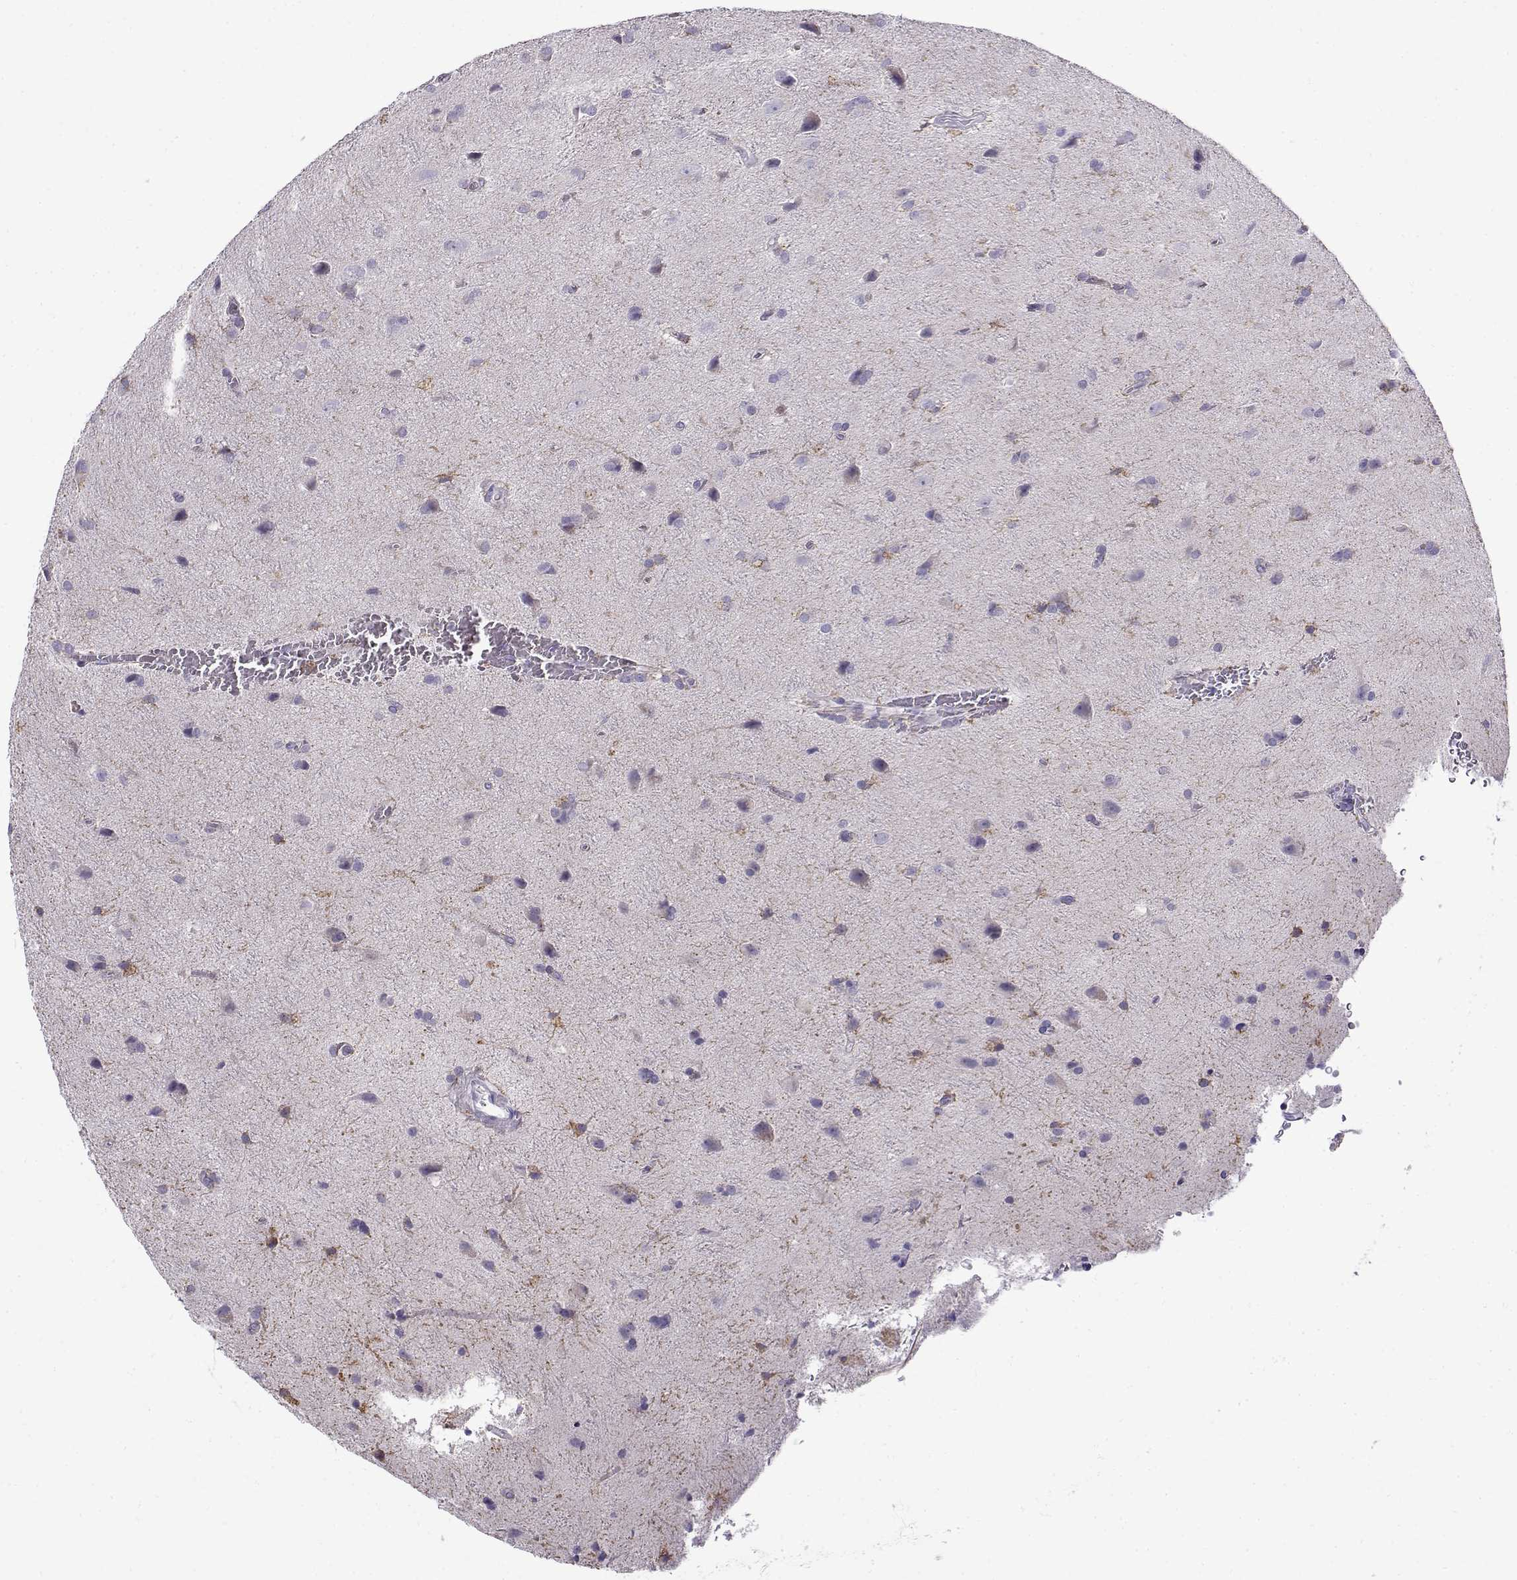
{"staining": {"intensity": "negative", "quantity": "none", "location": "none"}, "tissue": "glioma", "cell_type": "Tumor cells", "image_type": "cancer", "snomed": [{"axis": "morphology", "description": "Glioma, malignant, Low grade"}, {"axis": "topography", "description": "Brain"}], "caption": "A histopathology image of low-grade glioma (malignant) stained for a protein reveals no brown staining in tumor cells. (Brightfield microscopy of DAB IHC at high magnification).", "gene": "FEZF1", "patient": {"sex": "male", "age": 58}}